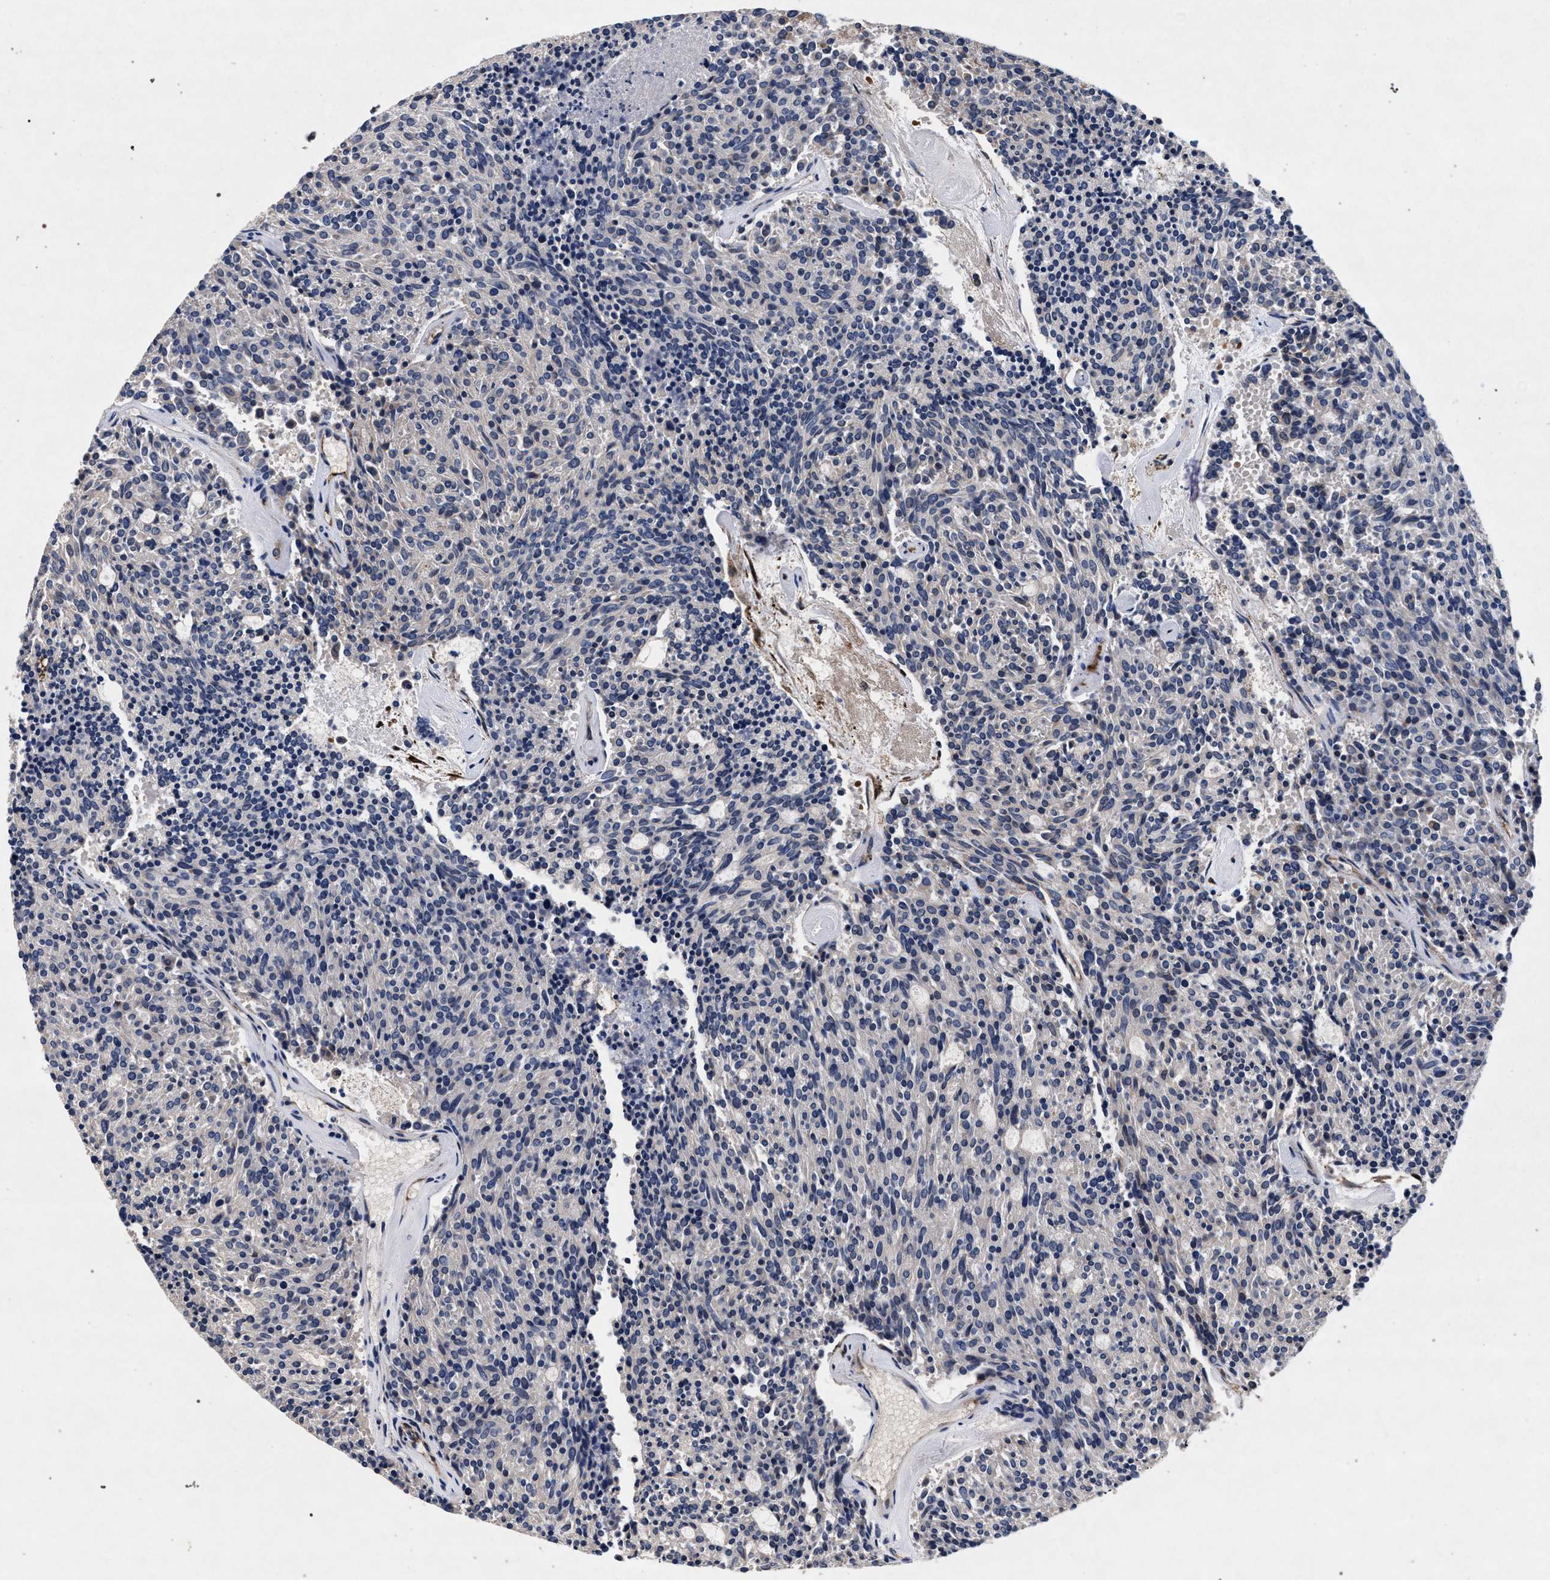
{"staining": {"intensity": "negative", "quantity": "none", "location": "none"}, "tissue": "carcinoid", "cell_type": "Tumor cells", "image_type": "cancer", "snomed": [{"axis": "morphology", "description": "Carcinoid, malignant, NOS"}, {"axis": "topography", "description": "Pancreas"}], "caption": "A high-resolution micrograph shows immunohistochemistry staining of malignant carcinoid, which reveals no significant expression in tumor cells.", "gene": "NEK7", "patient": {"sex": "female", "age": 54}}